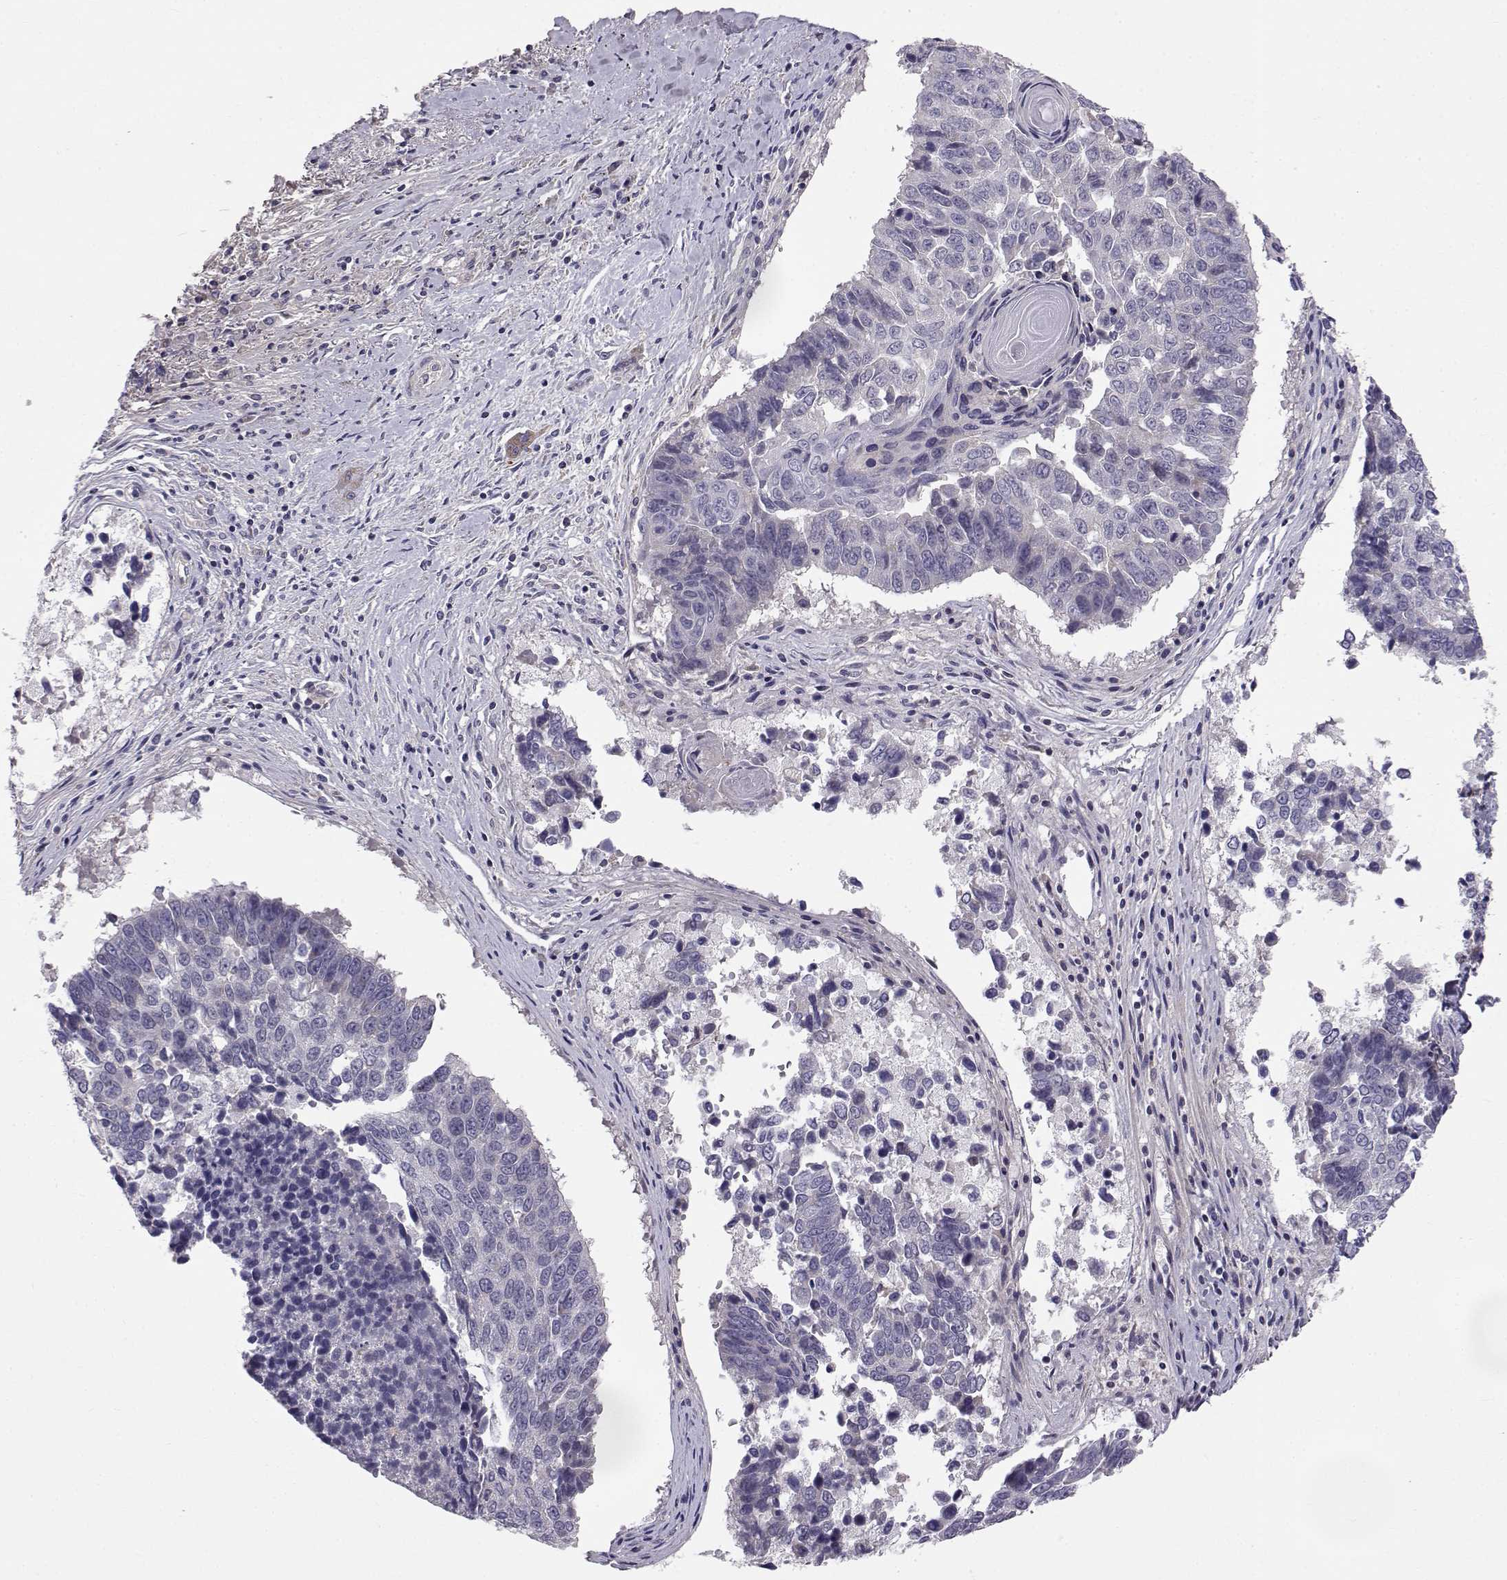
{"staining": {"intensity": "negative", "quantity": "none", "location": "none"}, "tissue": "lung cancer", "cell_type": "Tumor cells", "image_type": "cancer", "snomed": [{"axis": "morphology", "description": "Squamous cell carcinoma, NOS"}, {"axis": "topography", "description": "Lung"}], "caption": "IHC photomicrograph of neoplastic tissue: squamous cell carcinoma (lung) stained with DAB (3,3'-diaminobenzidine) demonstrates no significant protein positivity in tumor cells.", "gene": "PEX5L", "patient": {"sex": "male", "age": 73}}